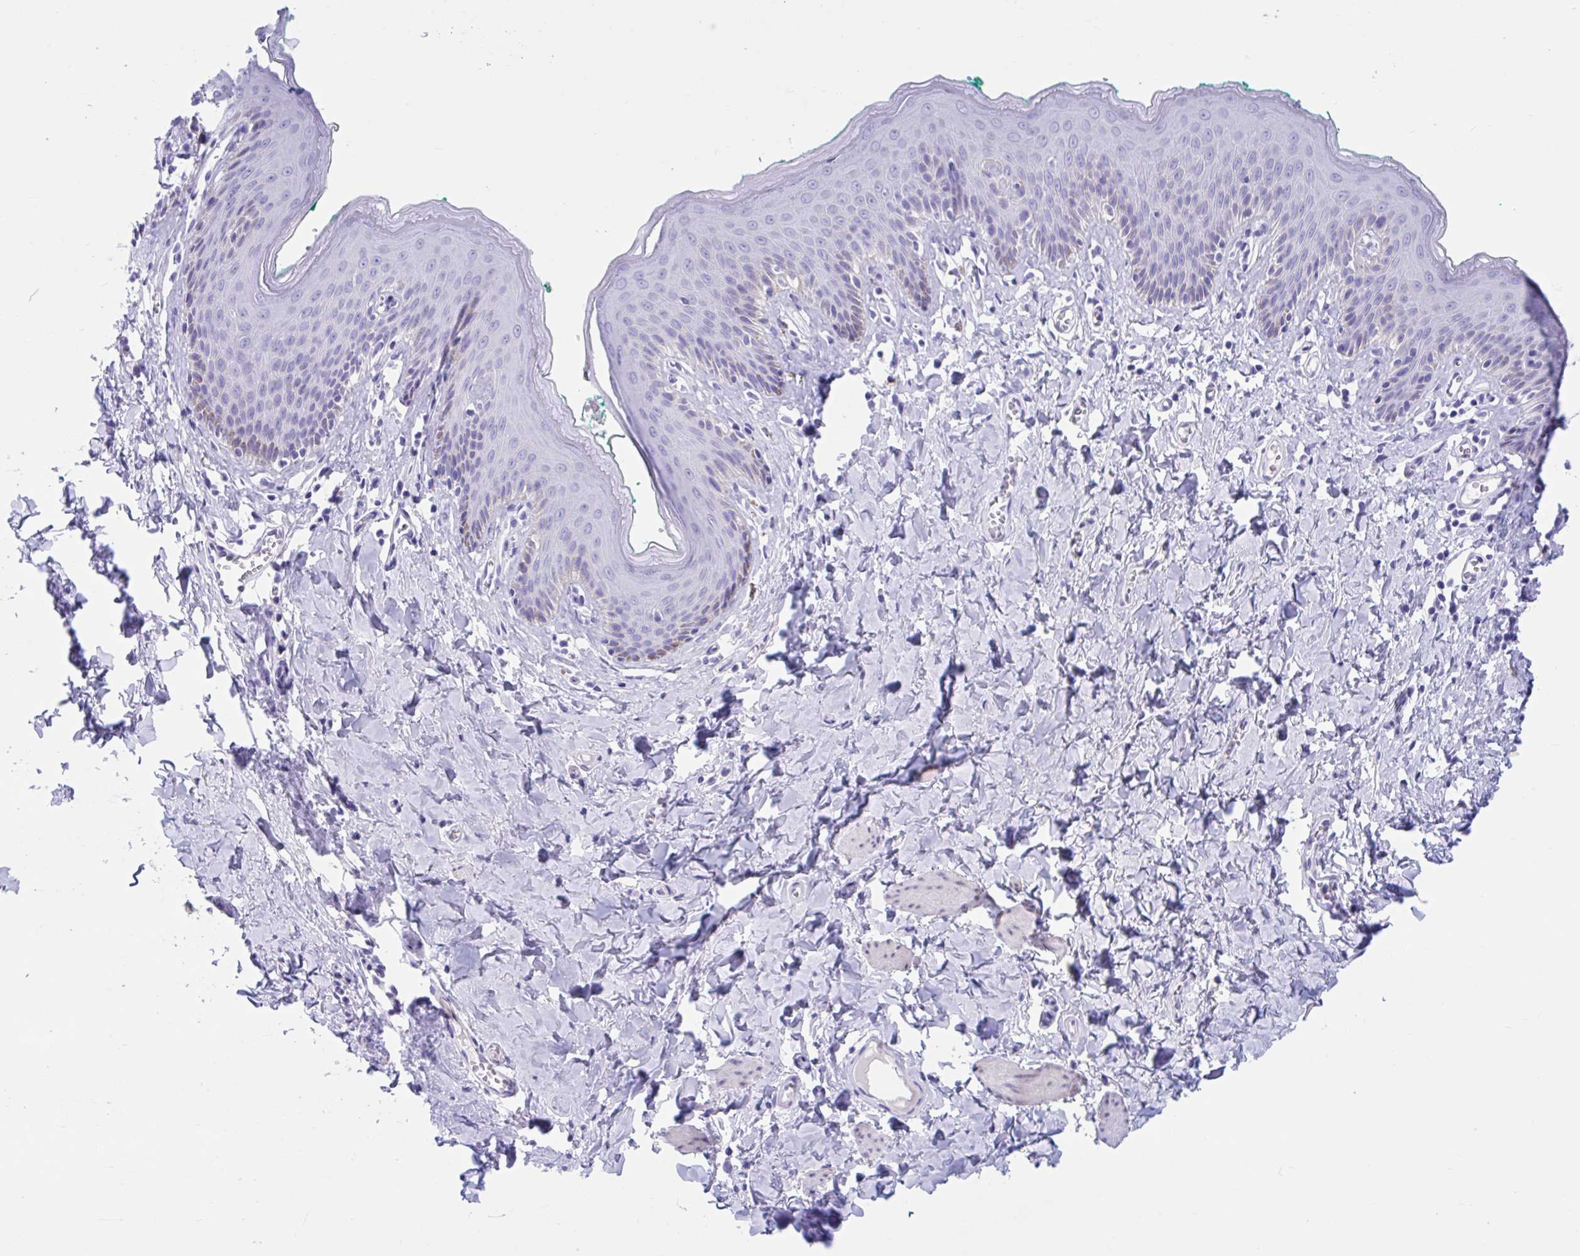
{"staining": {"intensity": "weak", "quantity": "<25%", "location": "cytoplasmic/membranous"}, "tissue": "skin", "cell_type": "Epidermal cells", "image_type": "normal", "snomed": [{"axis": "morphology", "description": "Normal tissue, NOS"}, {"axis": "topography", "description": "Vulva"}, {"axis": "topography", "description": "Peripheral nerve tissue"}], "caption": "A high-resolution photomicrograph shows IHC staining of normal skin, which displays no significant expression in epidermal cells. (DAB IHC with hematoxylin counter stain).", "gene": "TMEM35A", "patient": {"sex": "female", "age": 66}}